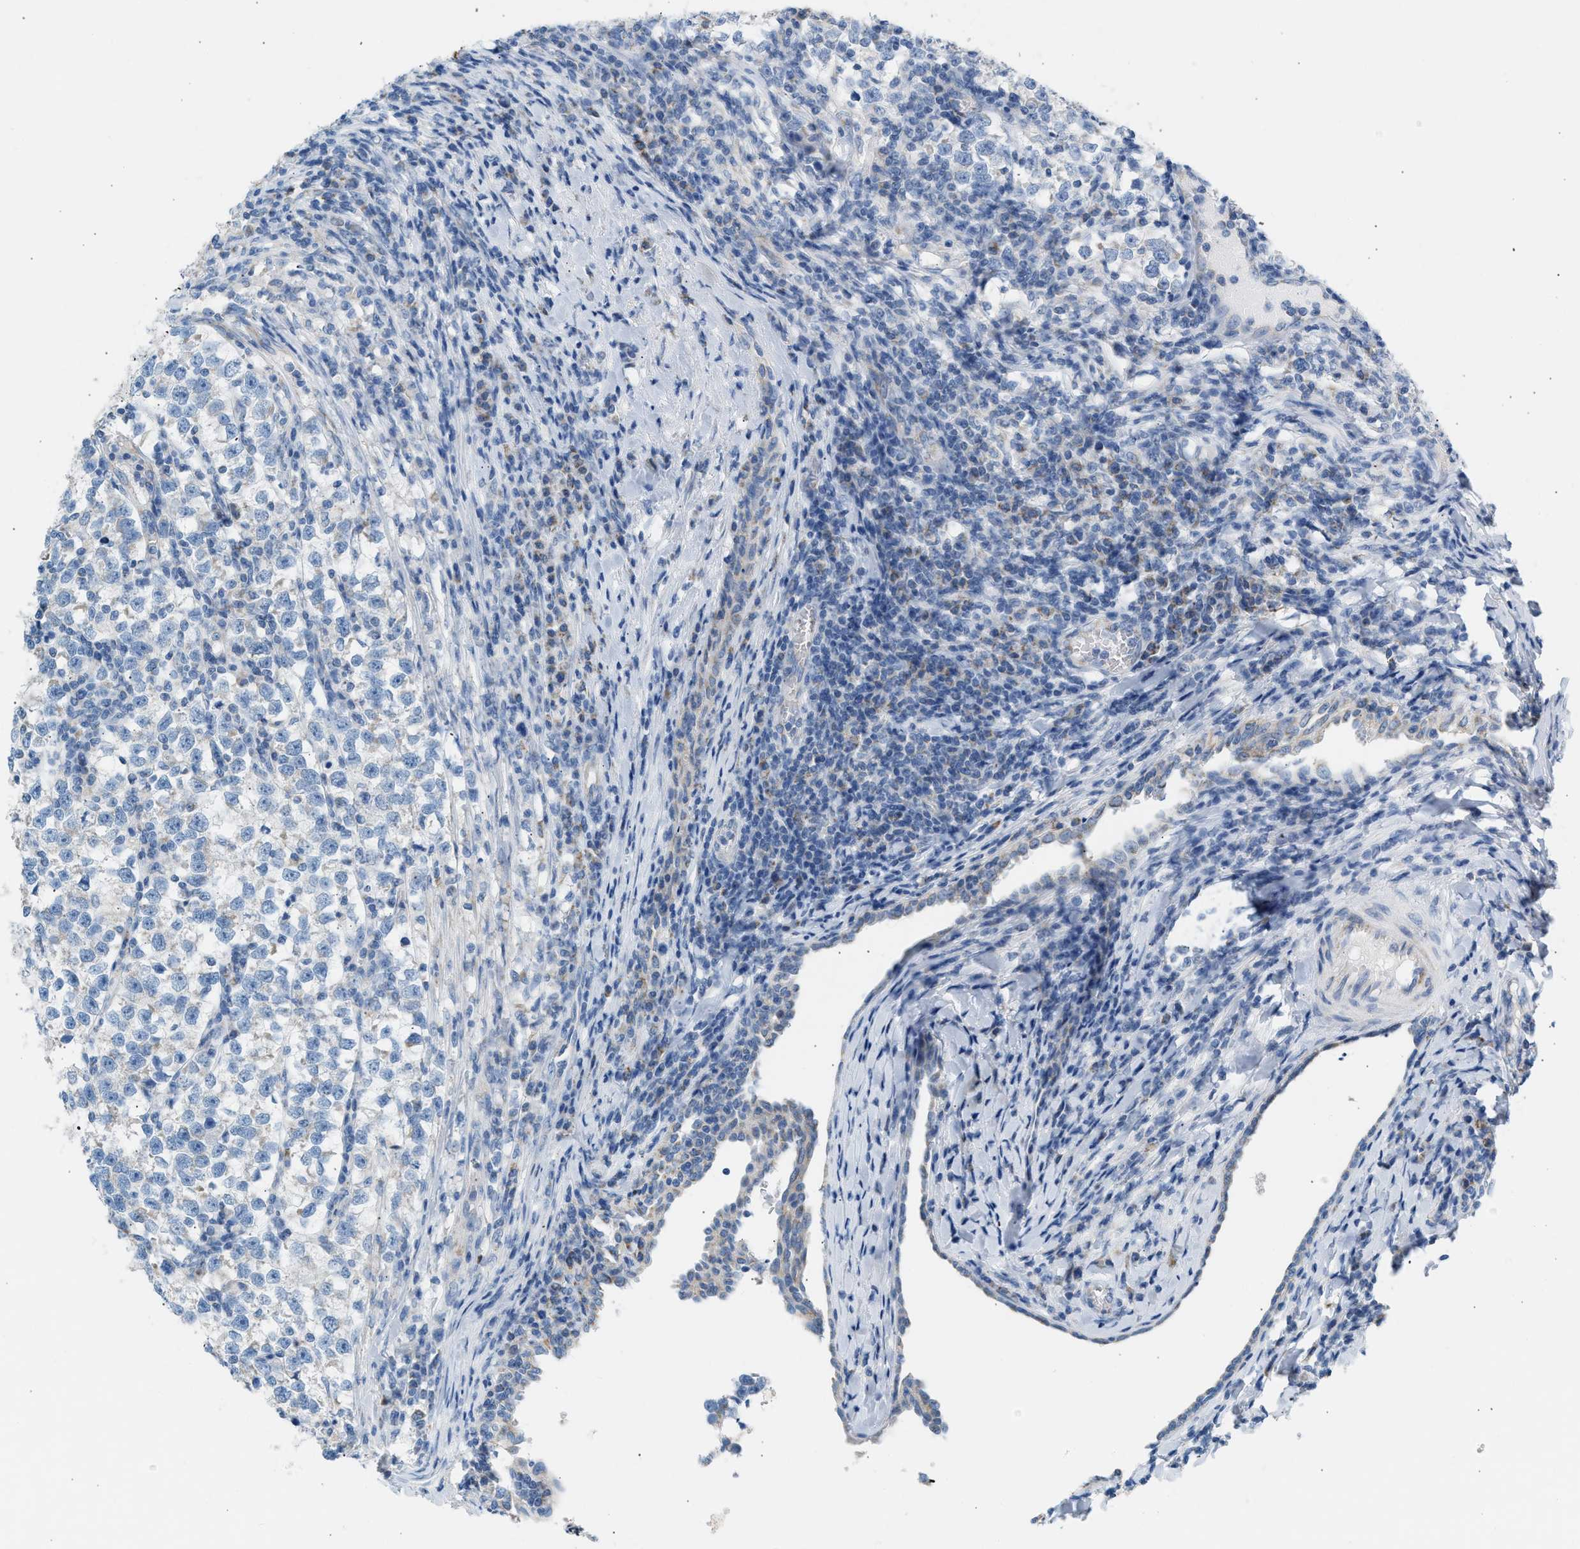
{"staining": {"intensity": "weak", "quantity": "<25%", "location": "cytoplasmic/membranous"}, "tissue": "testis cancer", "cell_type": "Tumor cells", "image_type": "cancer", "snomed": [{"axis": "morphology", "description": "Normal tissue, NOS"}, {"axis": "morphology", "description": "Seminoma, NOS"}, {"axis": "topography", "description": "Testis"}], "caption": "DAB (3,3'-diaminobenzidine) immunohistochemical staining of testis cancer displays no significant staining in tumor cells.", "gene": "NDUFS8", "patient": {"sex": "male", "age": 43}}